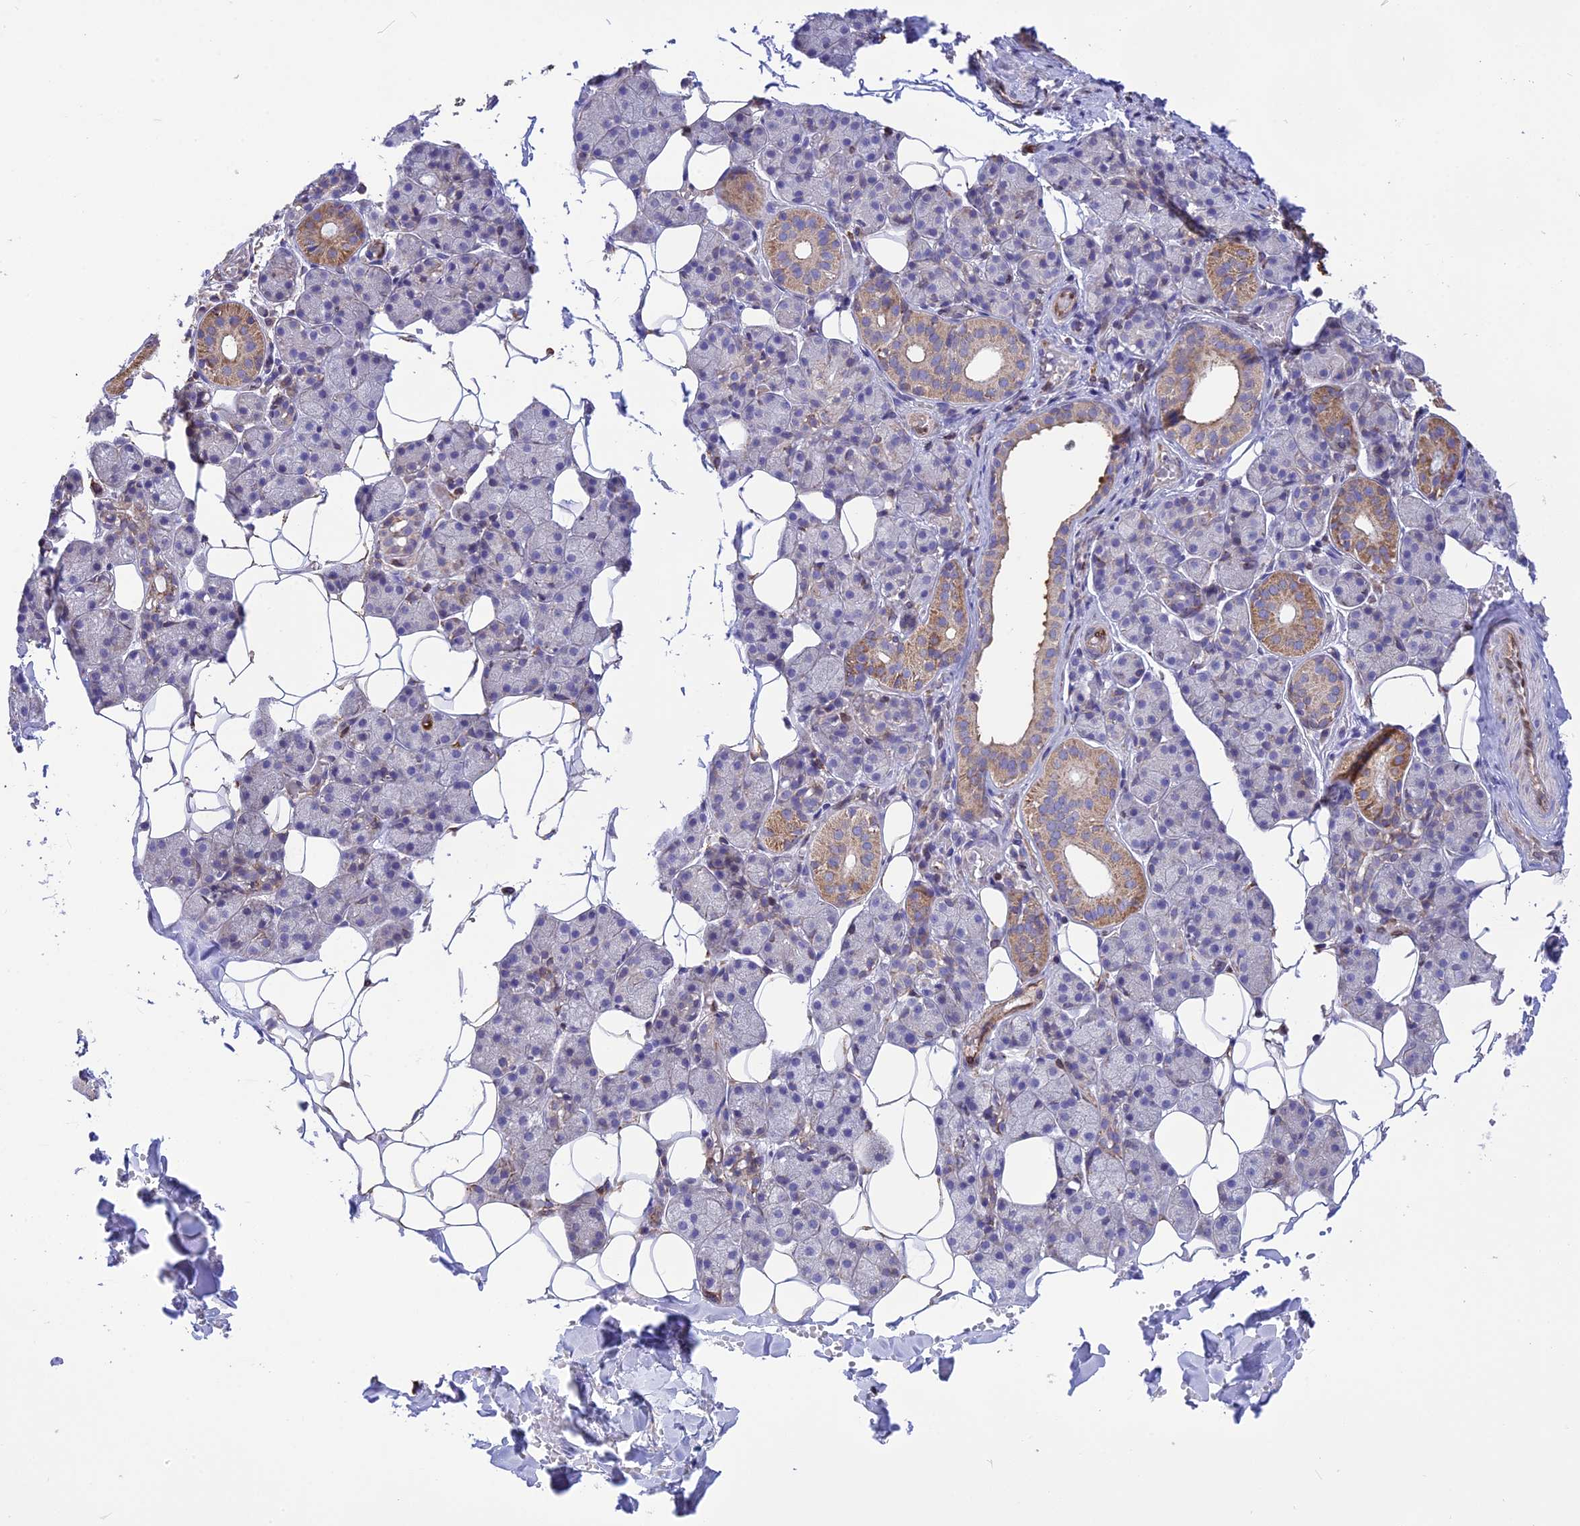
{"staining": {"intensity": "moderate", "quantity": "<25%", "location": "cytoplasmic/membranous"}, "tissue": "salivary gland", "cell_type": "Glandular cells", "image_type": "normal", "snomed": [{"axis": "morphology", "description": "Normal tissue, NOS"}, {"axis": "topography", "description": "Salivary gland"}], "caption": "This image exhibits immunohistochemistry staining of unremarkable human salivary gland, with low moderate cytoplasmic/membranous expression in approximately <25% of glandular cells.", "gene": "DOC2B", "patient": {"sex": "female", "age": 33}}